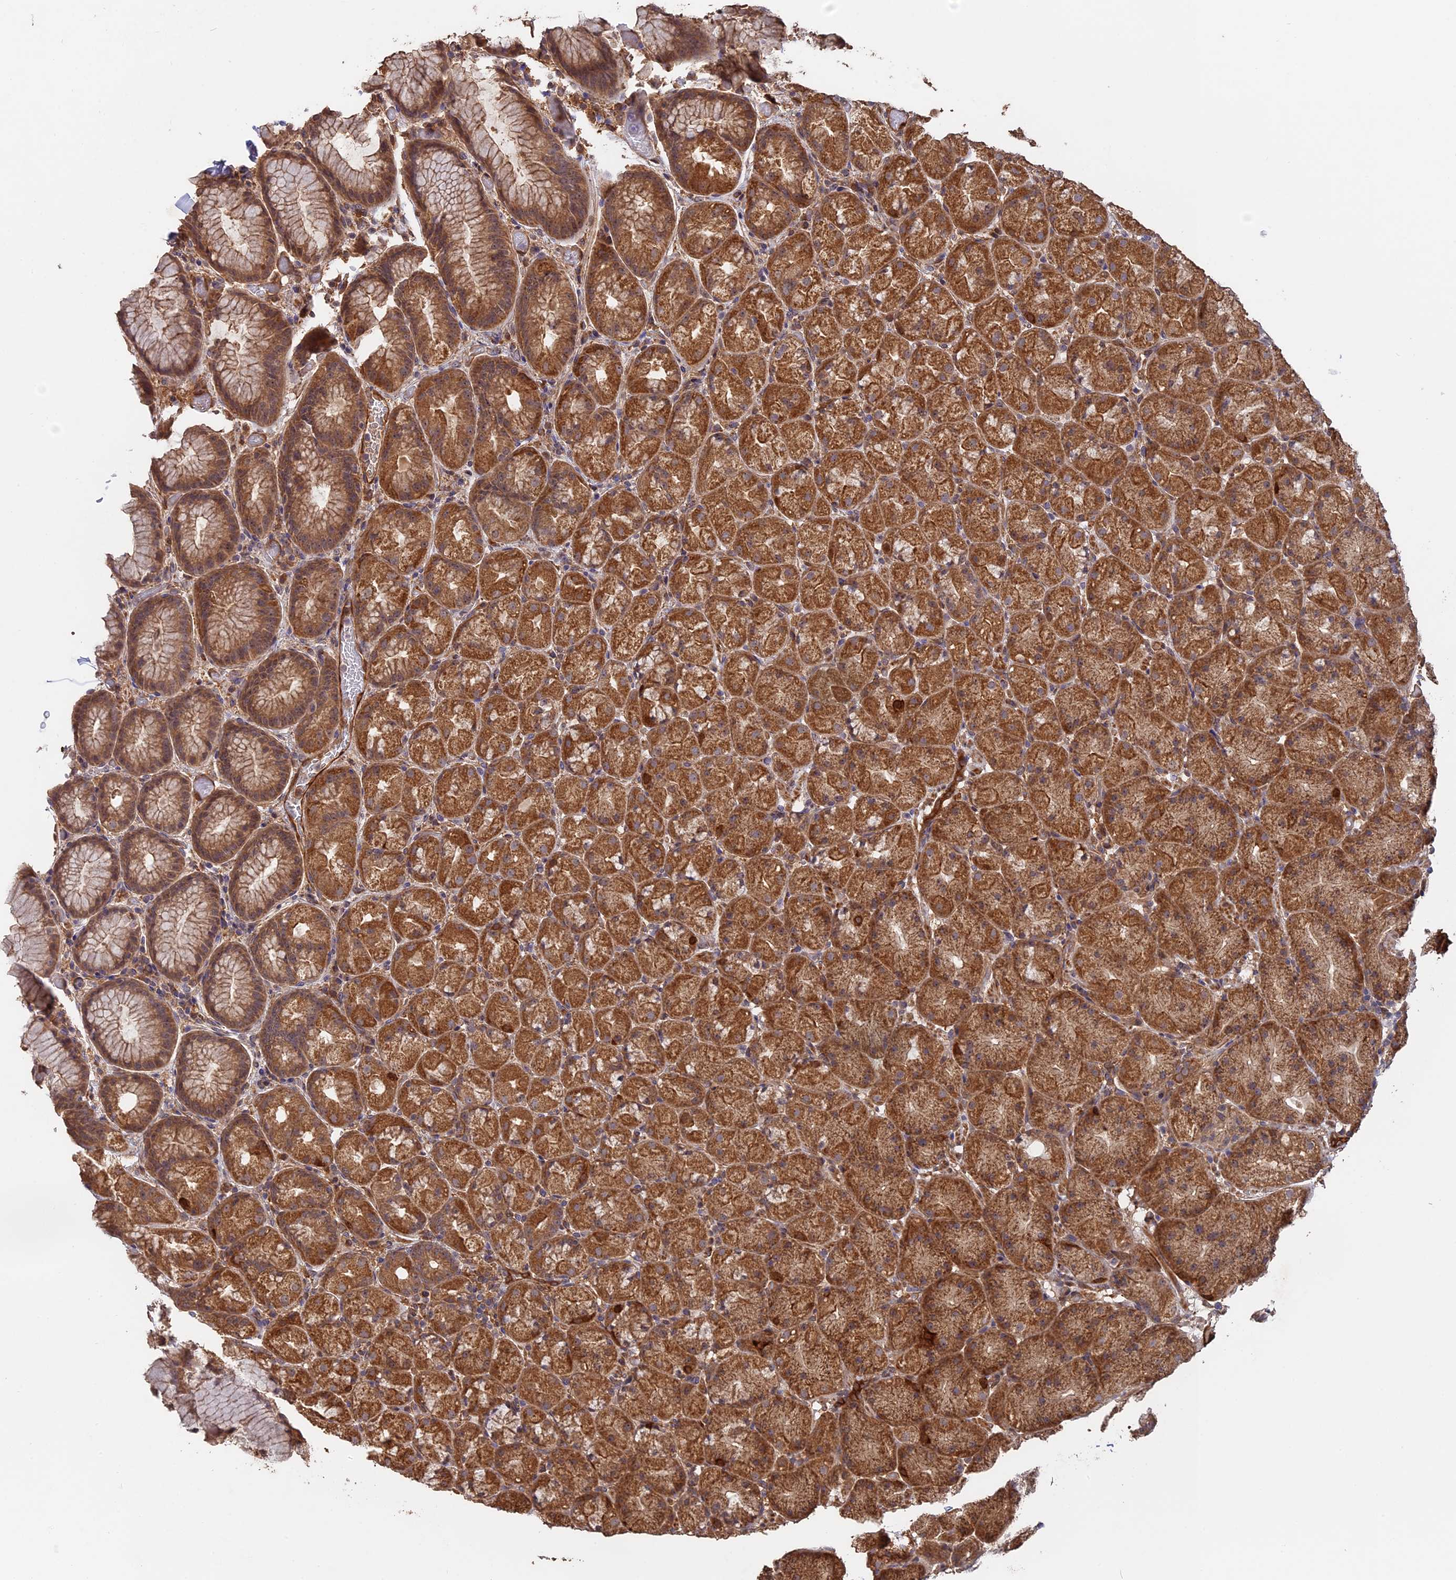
{"staining": {"intensity": "moderate", "quantity": ">75%", "location": "cytoplasmic/membranous"}, "tissue": "stomach", "cell_type": "Glandular cells", "image_type": "normal", "snomed": [{"axis": "morphology", "description": "Normal tissue, NOS"}, {"axis": "topography", "description": "Stomach, upper"}, {"axis": "topography", "description": "Stomach"}], "caption": "The histopathology image displays a brown stain indicating the presence of a protein in the cytoplasmic/membranous of glandular cells in stomach.", "gene": "SAC3D1", "patient": {"sex": "male", "age": 48}}